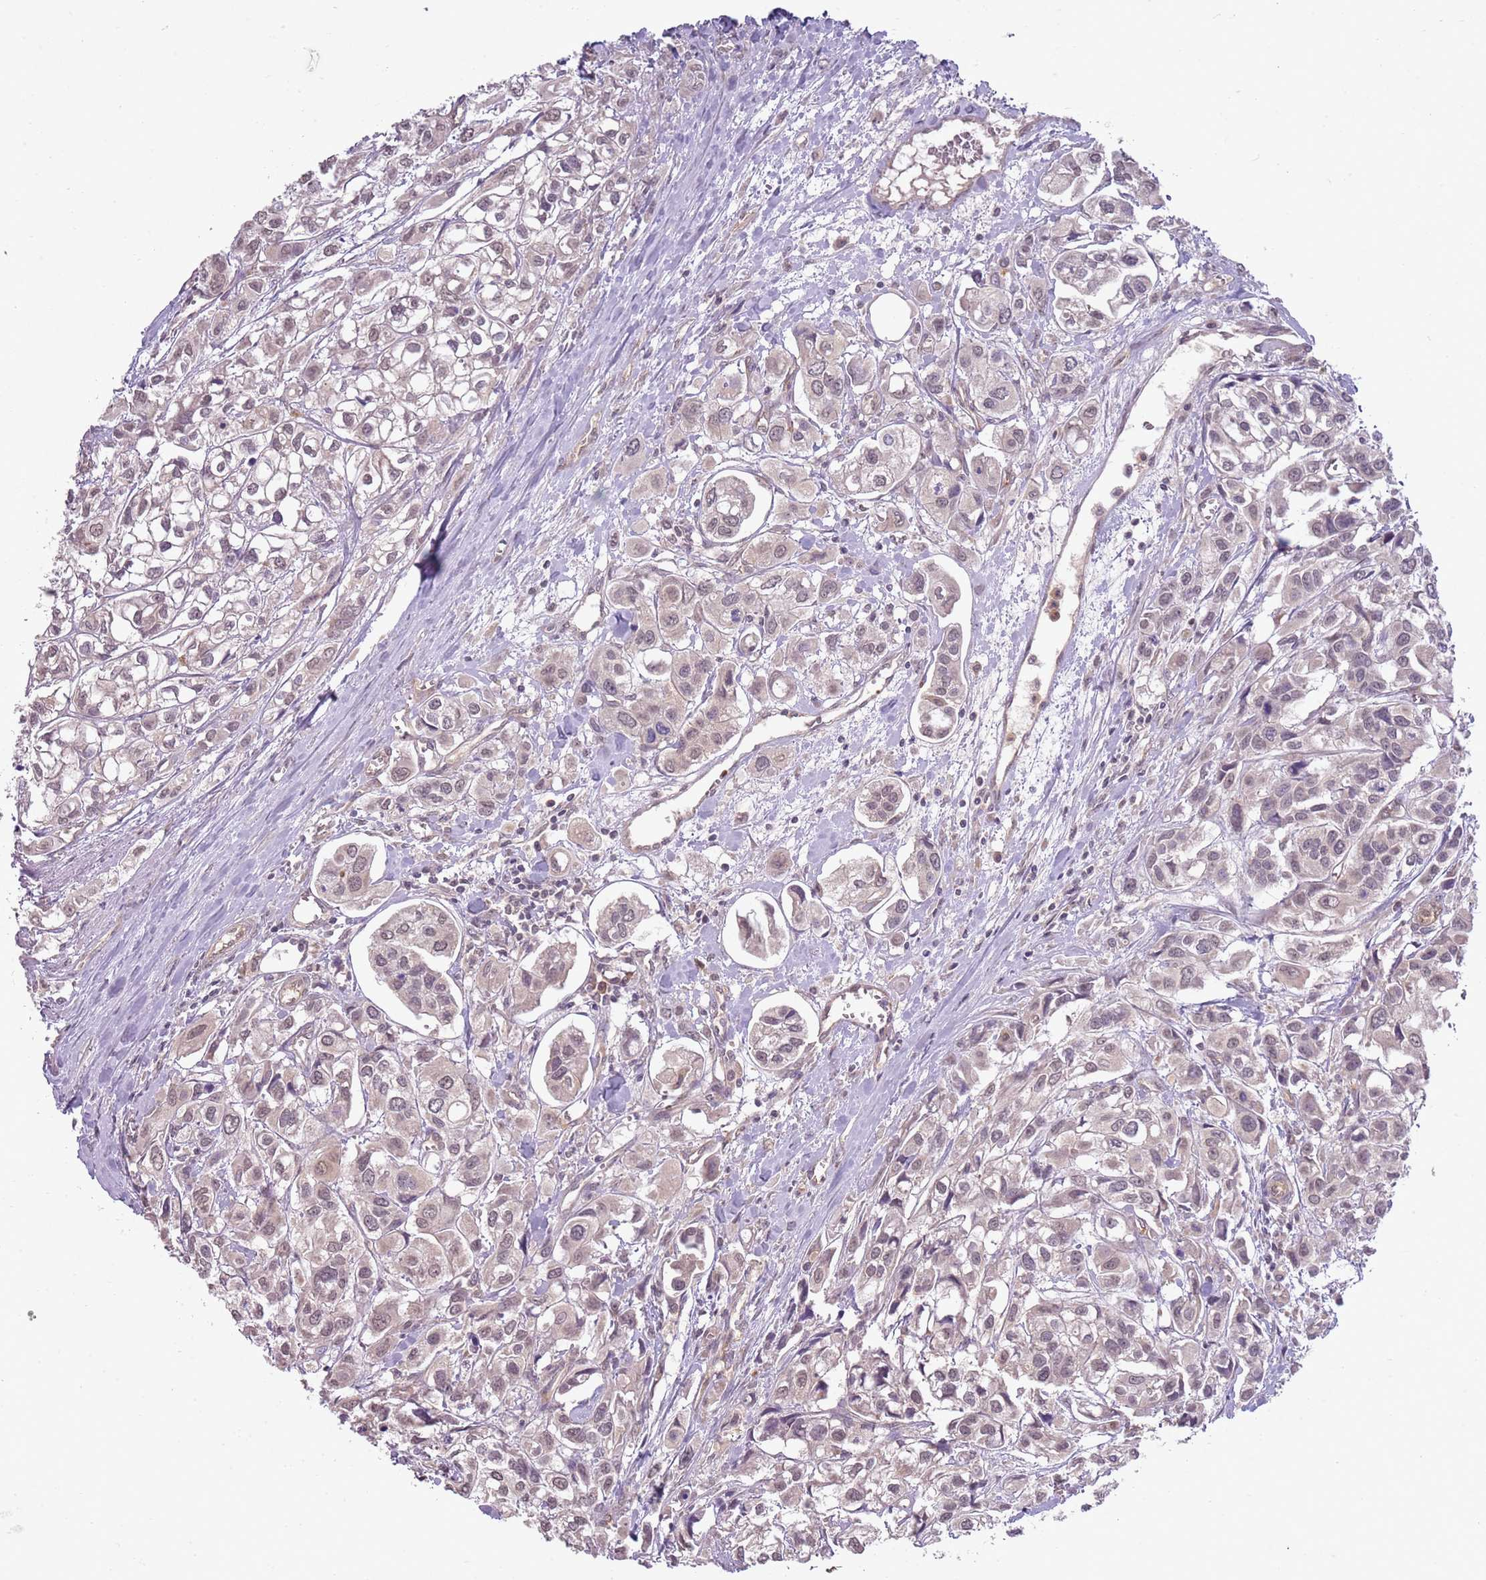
{"staining": {"intensity": "weak", "quantity": "25%-75%", "location": "nuclear"}, "tissue": "urothelial cancer", "cell_type": "Tumor cells", "image_type": "cancer", "snomed": [{"axis": "morphology", "description": "Urothelial carcinoma, High grade"}, {"axis": "topography", "description": "Urinary bladder"}], "caption": "IHC image of neoplastic tissue: human urothelial cancer stained using IHC reveals low levels of weak protein expression localized specifically in the nuclear of tumor cells, appearing as a nuclear brown color.", "gene": "SKOR2", "patient": {"sex": "male", "age": 67}}